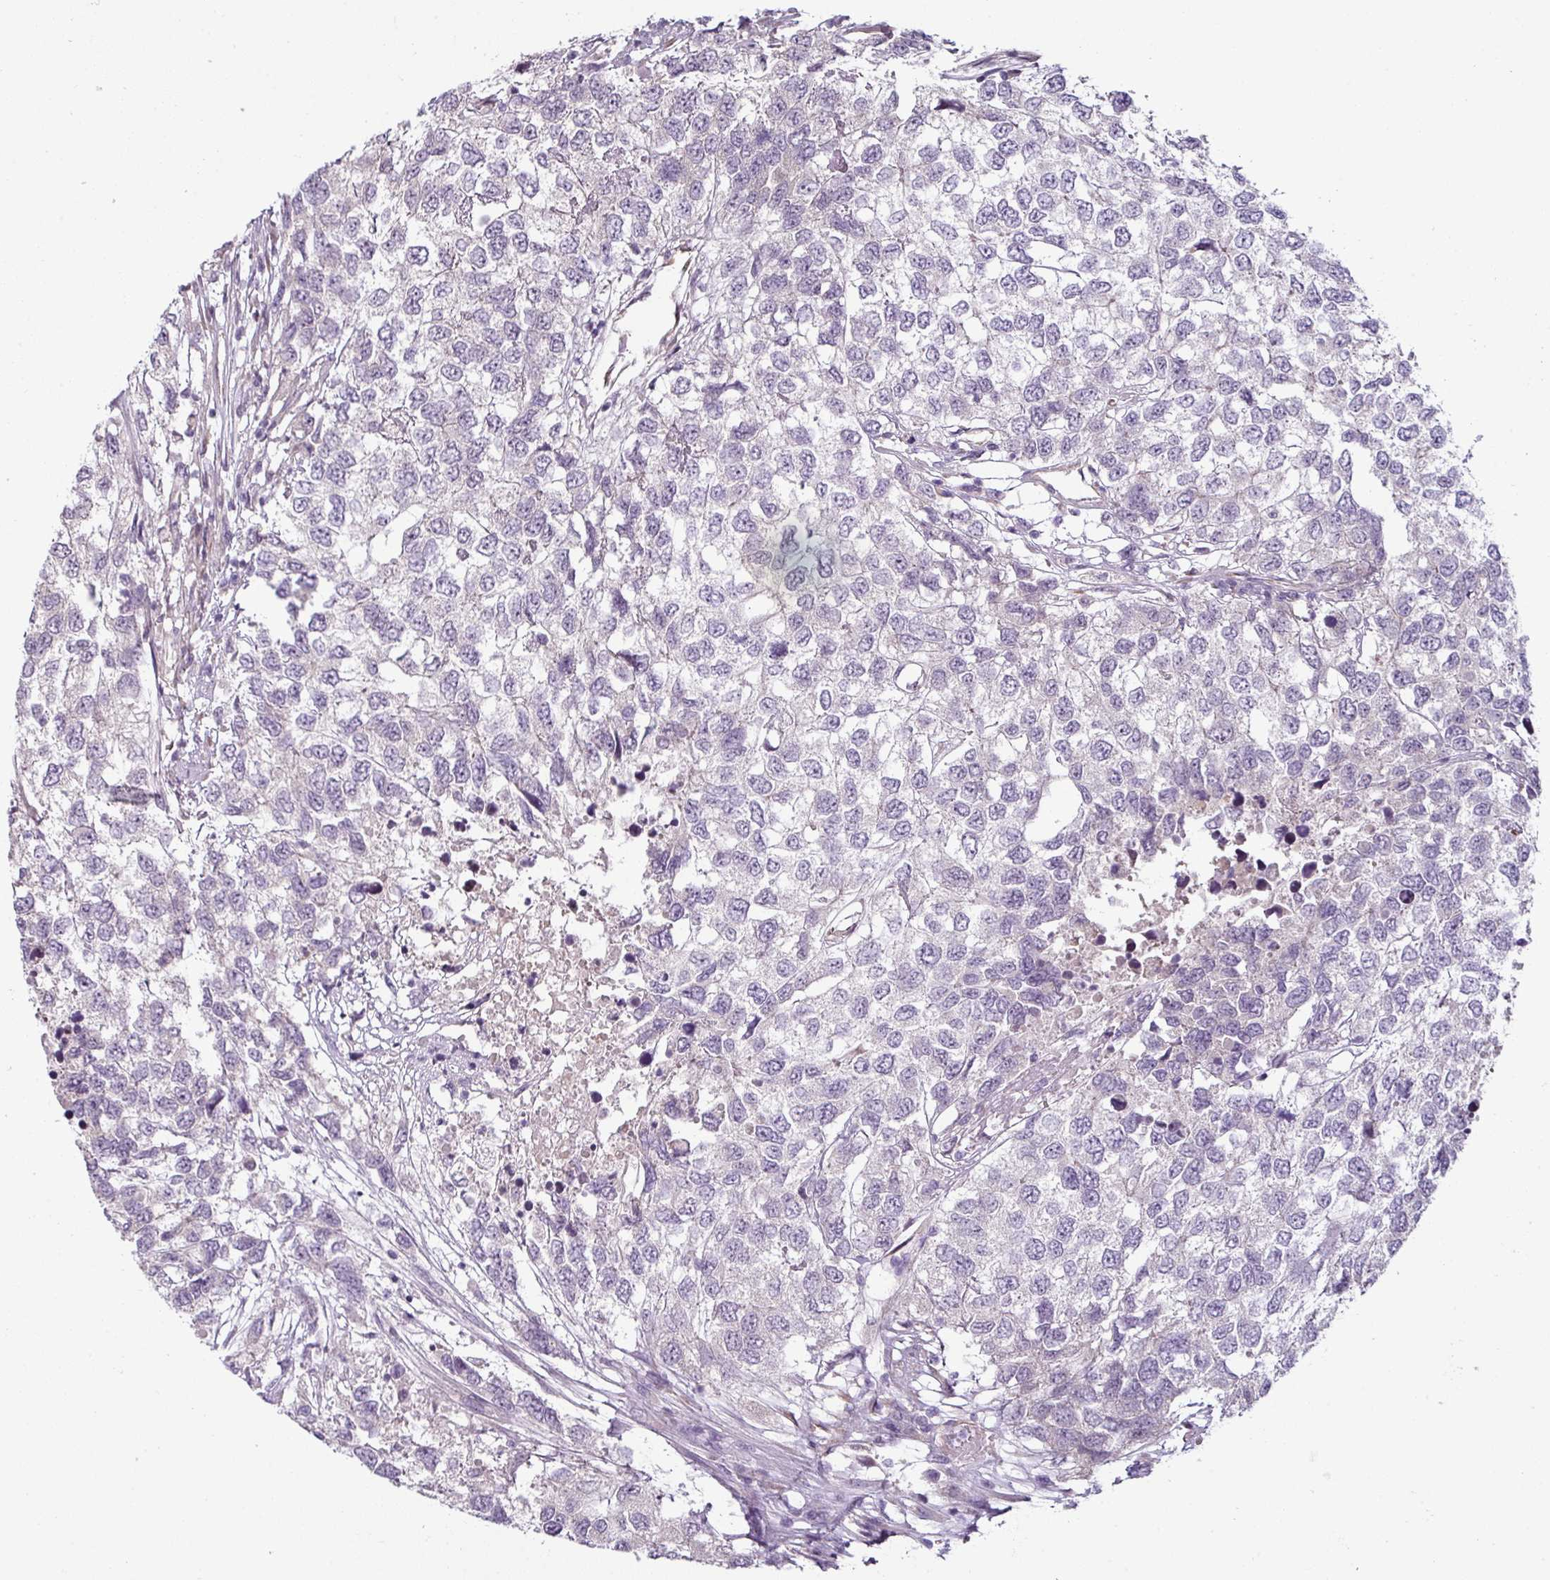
{"staining": {"intensity": "negative", "quantity": "none", "location": "none"}, "tissue": "testis cancer", "cell_type": "Tumor cells", "image_type": "cancer", "snomed": [{"axis": "morphology", "description": "Carcinoma, Embryonal, NOS"}, {"axis": "topography", "description": "Testis"}], "caption": "The histopathology image reveals no significant expression in tumor cells of embryonal carcinoma (testis). The staining was performed using DAB to visualize the protein expression in brown, while the nuclei were stained in blue with hematoxylin (Magnification: 20x).", "gene": "OR52D1", "patient": {"sex": "male", "age": 83}}